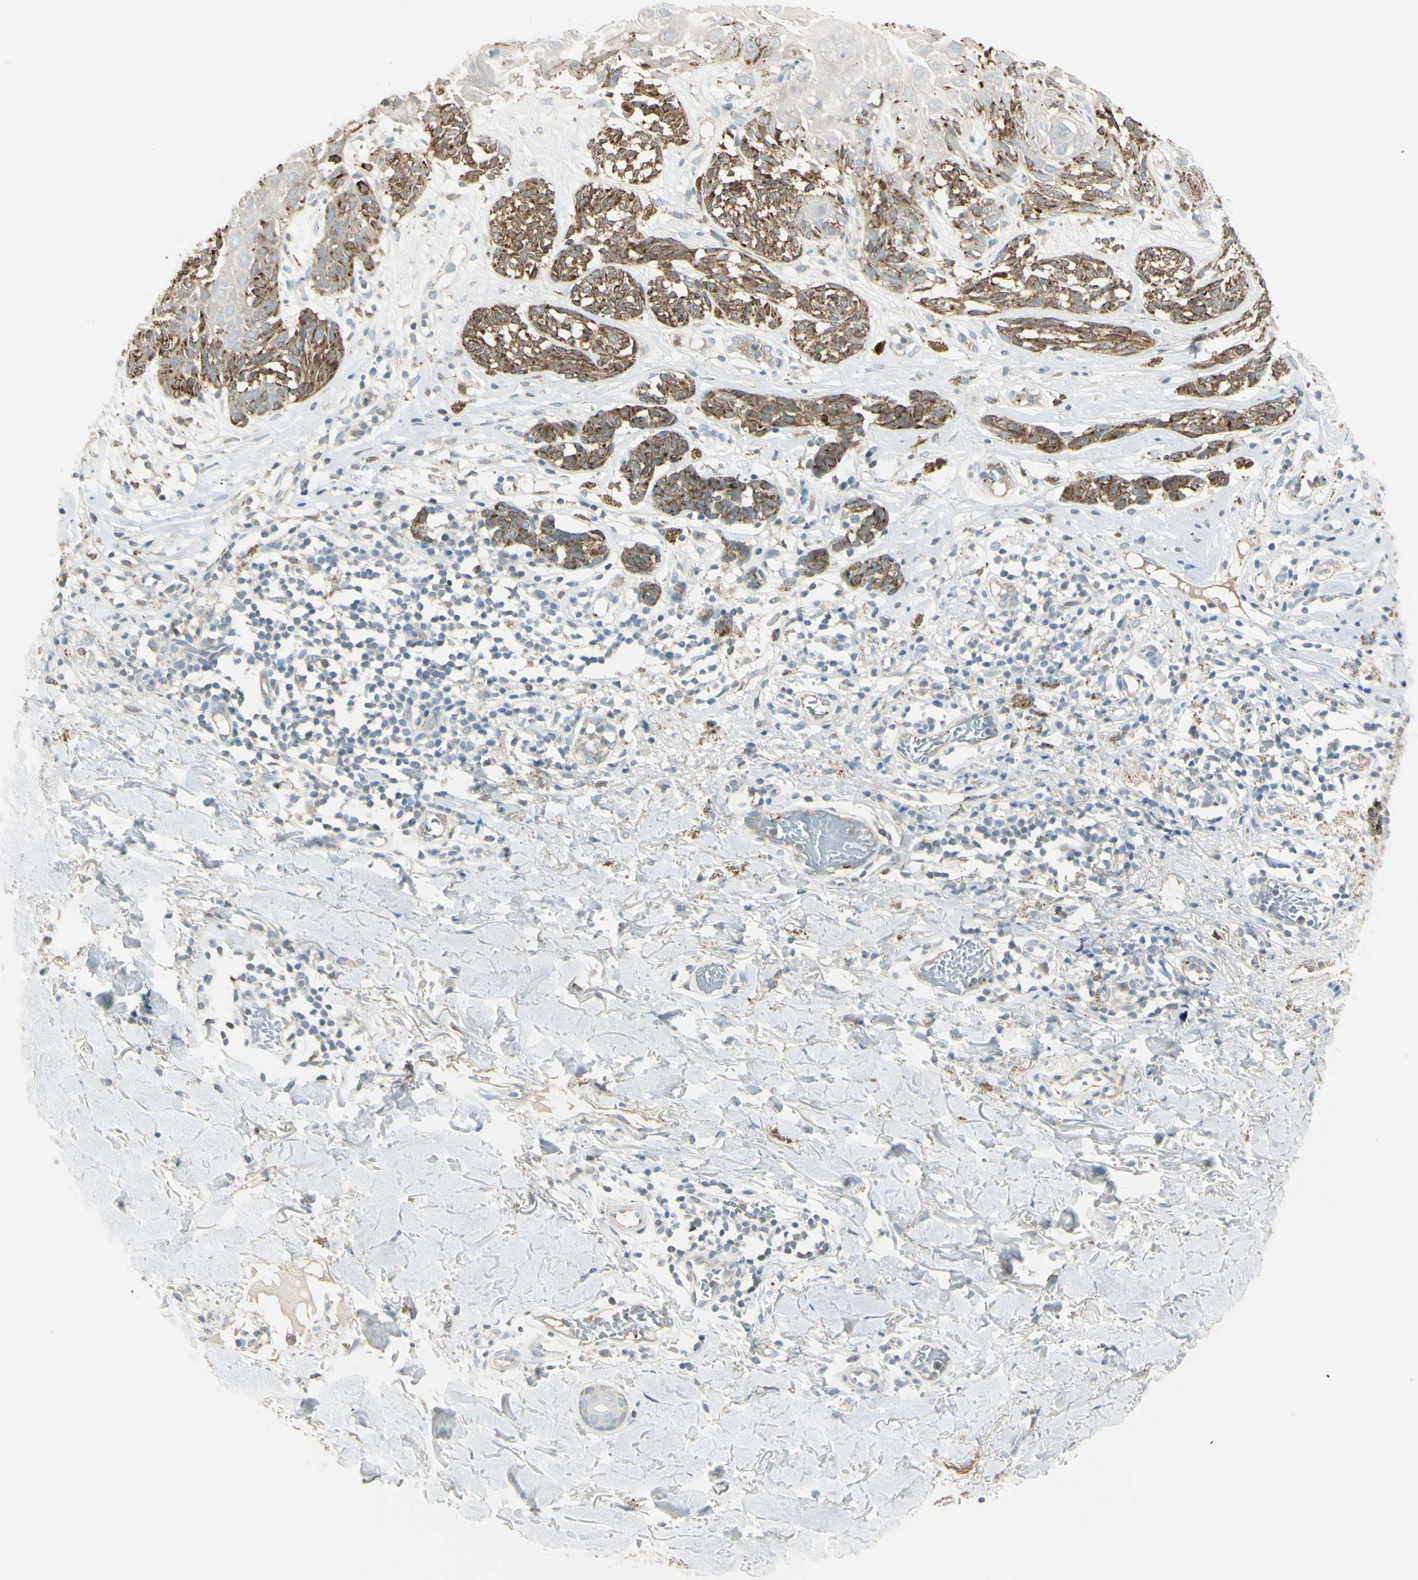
{"staining": {"intensity": "moderate", "quantity": ">75%", "location": "cytoplasmic/membranous"}, "tissue": "melanoma", "cell_type": "Tumor cells", "image_type": "cancer", "snomed": [{"axis": "morphology", "description": "Malignant melanoma, NOS"}, {"axis": "topography", "description": "Skin"}], "caption": "DAB (3,3'-diaminobenzidine) immunohistochemical staining of human melanoma displays moderate cytoplasmic/membranous protein positivity in approximately >75% of tumor cells. (Stains: DAB in brown, nuclei in blue, Microscopy: brightfield microscopy at high magnification).", "gene": "CYRIB", "patient": {"sex": "male", "age": 64}}